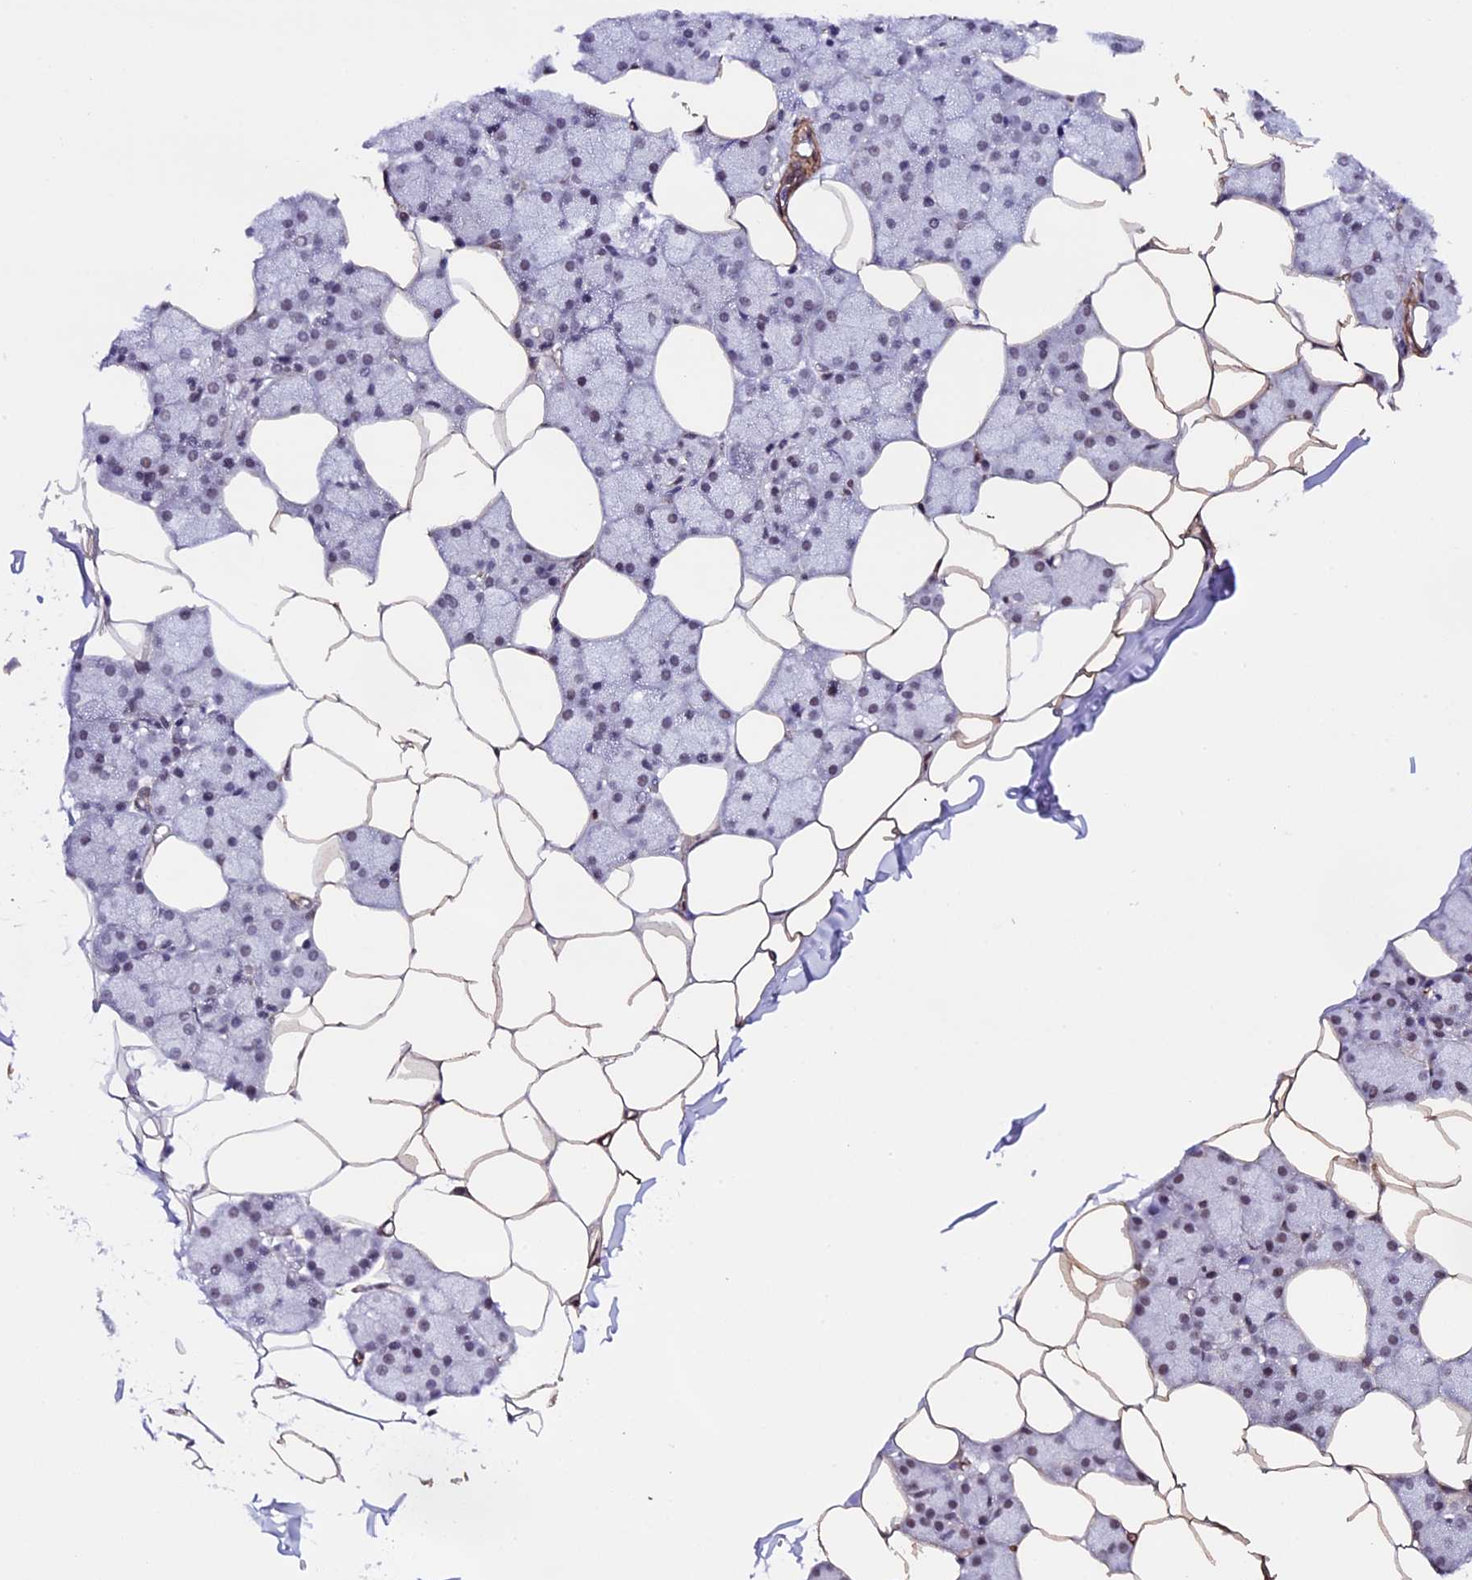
{"staining": {"intensity": "weak", "quantity": "<25%", "location": "nuclear"}, "tissue": "salivary gland", "cell_type": "Glandular cells", "image_type": "normal", "snomed": [{"axis": "morphology", "description": "Normal tissue, NOS"}, {"axis": "topography", "description": "Salivary gland"}], "caption": "Immunohistochemistry (IHC) photomicrograph of unremarkable salivary gland: human salivary gland stained with DAB (3,3'-diaminobenzidine) demonstrates no significant protein staining in glandular cells.", "gene": "MPHOSPH8", "patient": {"sex": "male", "age": 62}}